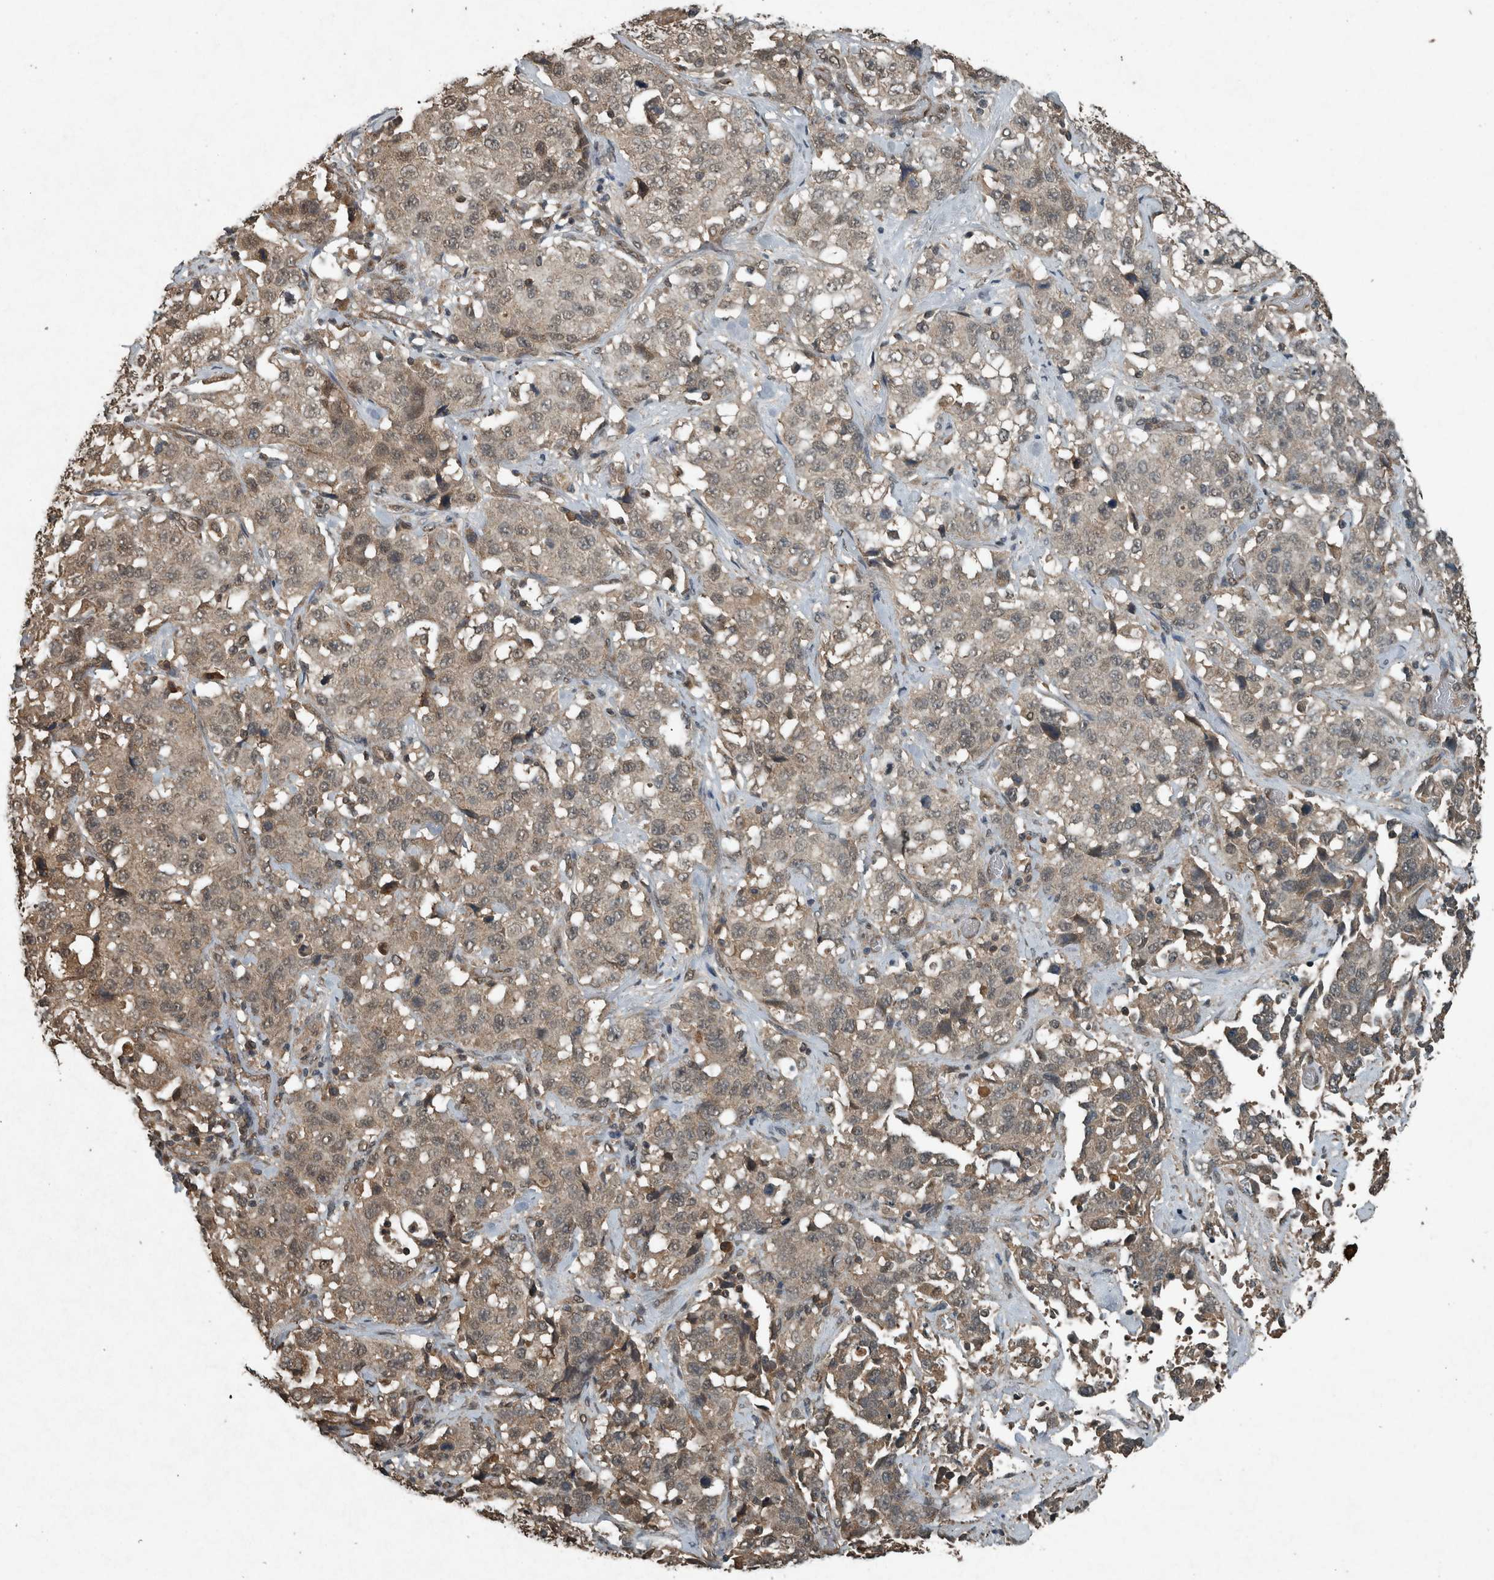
{"staining": {"intensity": "moderate", "quantity": "25%-75%", "location": "cytoplasmic/membranous,nuclear"}, "tissue": "stomach cancer", "cell_type": "Tumor cells", "image_type": "cancer", "snomed": [{"axis": "morphology", "description": "Normal tissue, NOS"}, {"axis": "morphology", "description": "Adenocarcinoma, NOS"}, {"axis": "topography", "description": "Stomach"}], "caption": "Immunohistochemical staining of human stomach cancer (adenocarcinoma) exhibits medium levels of moderate cytoplasmic/membranous and nuclear protein expression in about 25%-75% of tumor cells.", "gene": "ARHGEF12", "patient": {"sex": "male", "age": 48}}